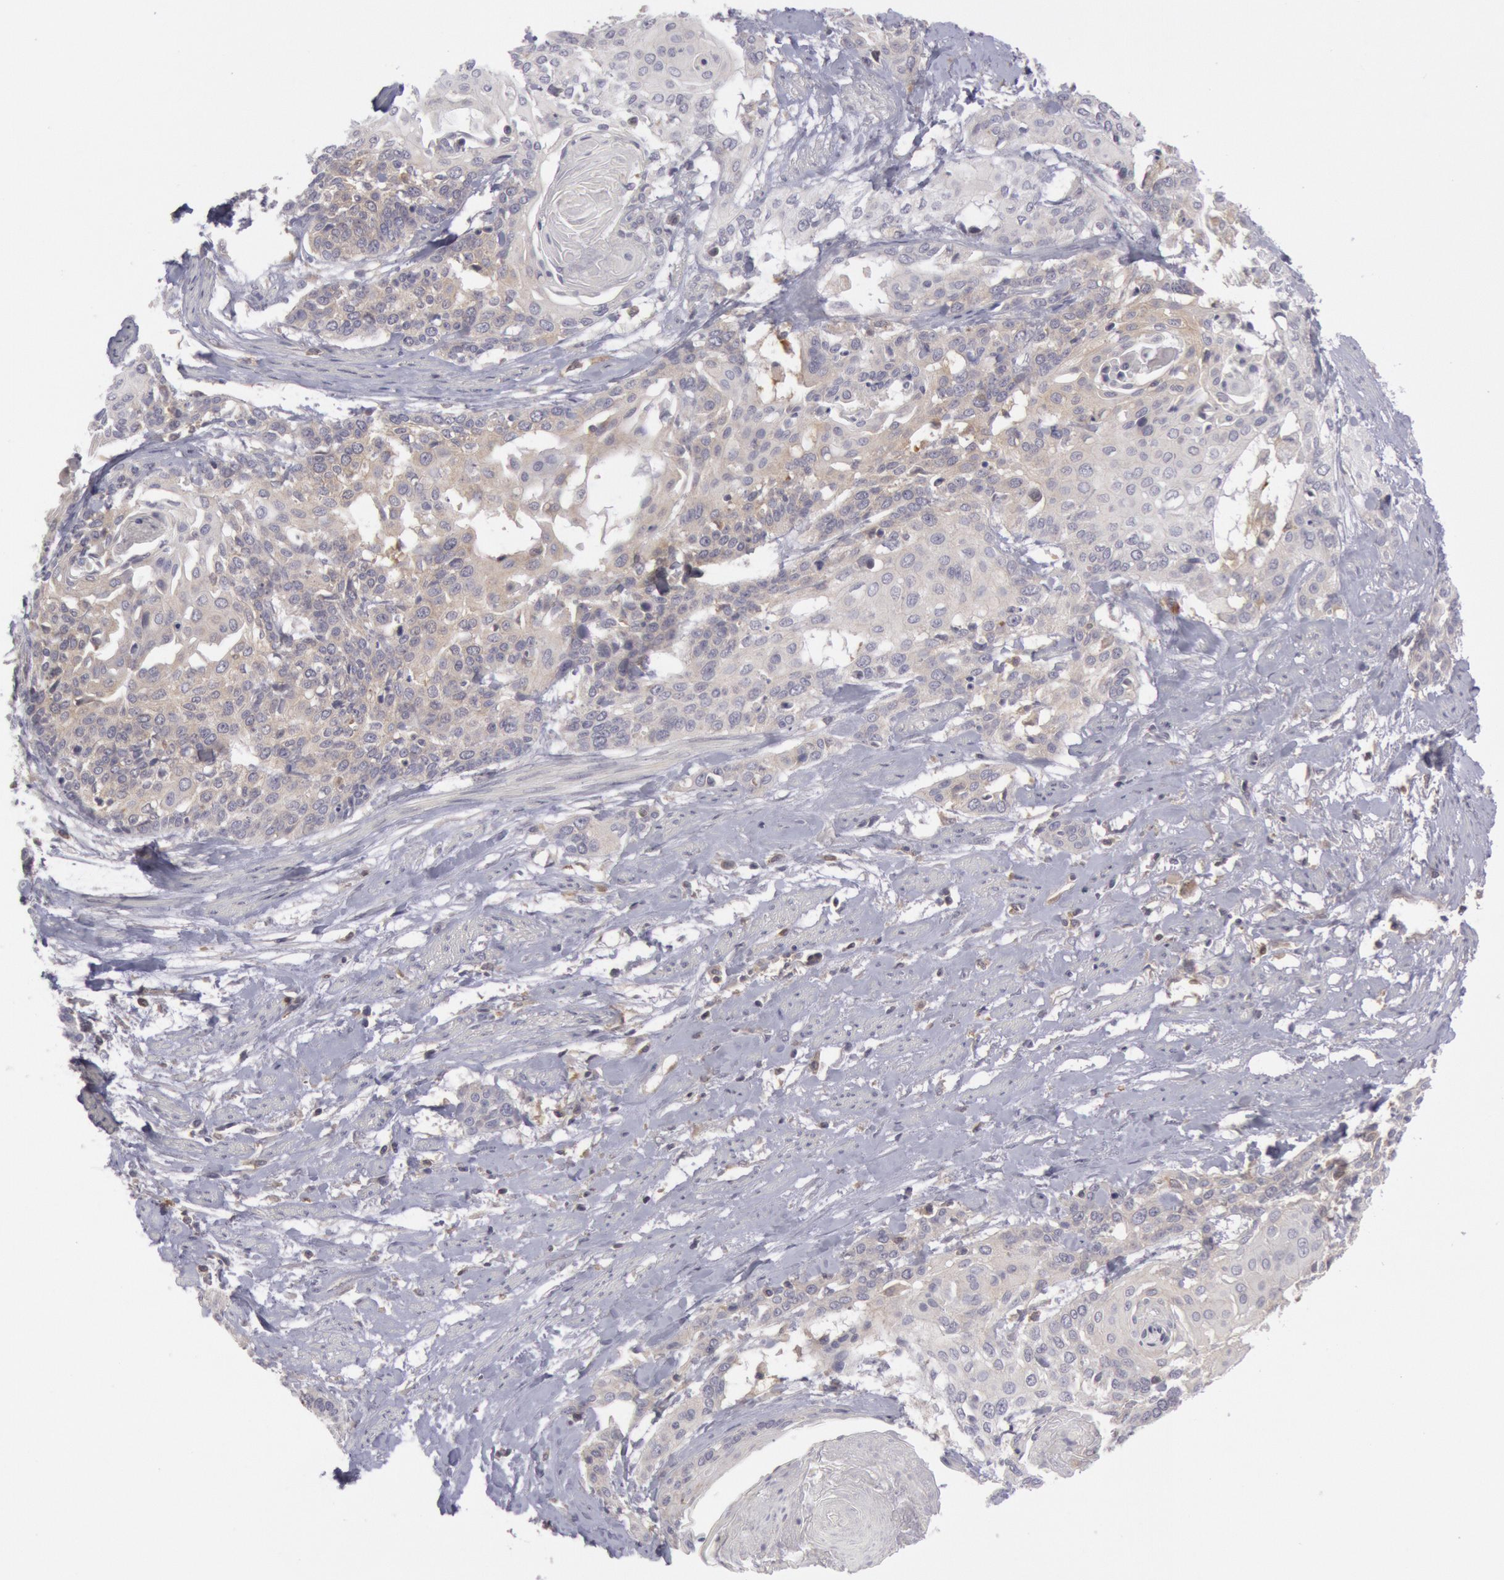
{"staining": {"intensity": "weak", "quantity": "25%-75%", "location": "cytoplasmic/membranous"}, "tissue": "cervical cancer", "cell_type": "Tumor cells", "image_type": "cancer", "snomed": [{"axis": "morphology", "description": "Squamous cell carcinoma, NOS"}, {"axis": "topography", "description": "Cervix"}], "caption": "A brown stain shows weak cytoplasmic/membranous expression of a protein in human cervical cancer (squamous cell carcinoma) tumor cells. The protein is stained brown, and the nuclei are stained in blue (DAB (3,3'-diaminobenzidine) IHC with brightfield microscopy, high magnification).", "gene": "IKBKB", "patient": {"sex": "female", "age": 57}}